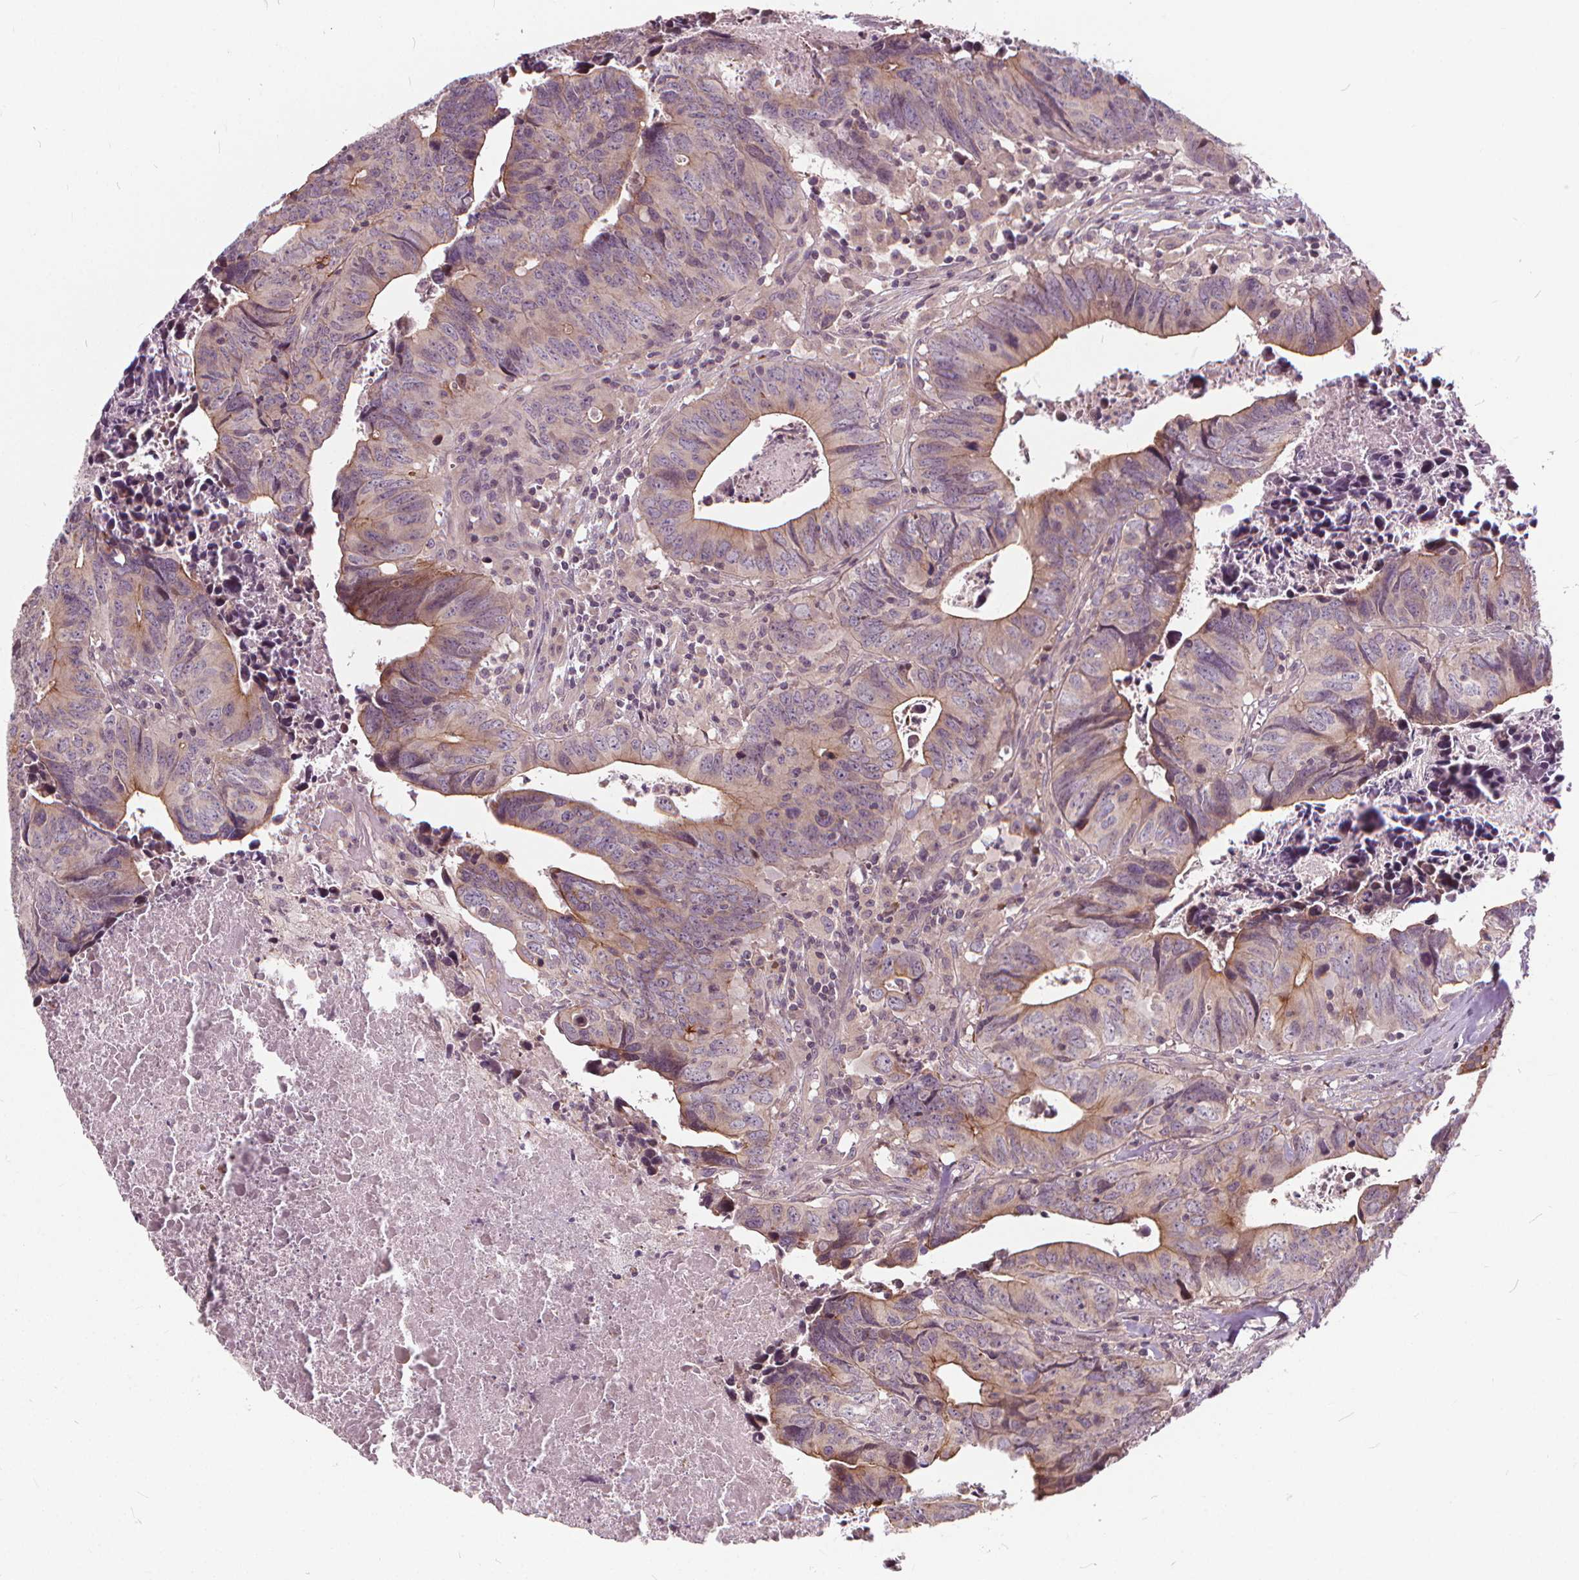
{"staining": {"intensity": "moderate", "quantity": "25%-75%", "location": "cytoplasmic/membranous"}, "tissue": "colorectal cancer", "cell_type": "Tumor cells", "image_type": "cancer", "snomed": [{"axis": "morphology", "description": "Adenocarcinoma, NOS"}, {"axis": "topography", "description": "Colon"}], "caption": "The immunohistochemical stain highlights moderate cytoplasmic/membranous staining in tumor cells of adenocarcinoma (colorectal) tissue.", "gene": "INPP5E", "patient": {"sex": "female", "age": 82}}